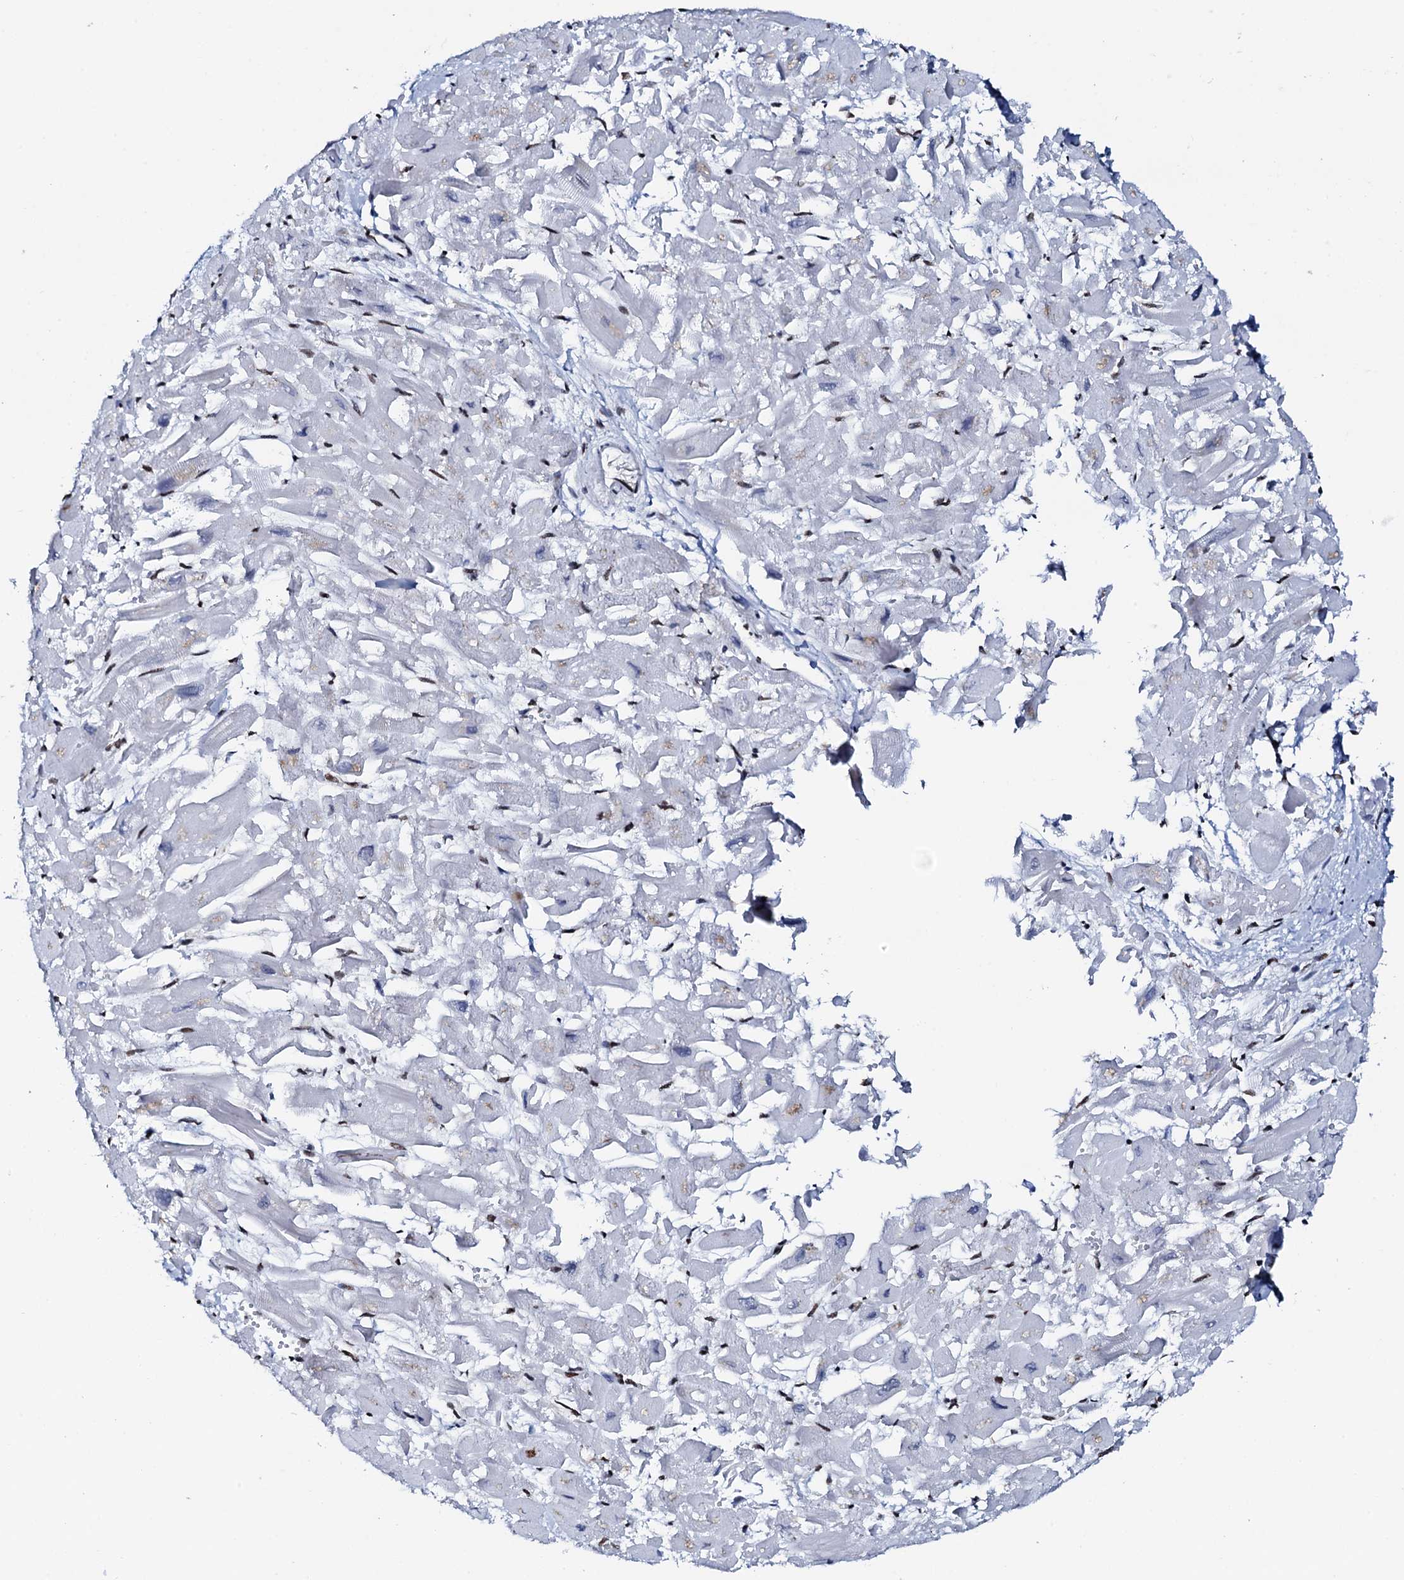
{"staining": {"intensity": "moderate", "quantity": "25%-75%", "location": "nuclear"}, "tissue": "heart muscle", "cell_type": "Cardiomyocytes", "image_type": "normal", "snomed": [{"axis": "morphology", "description": "Normal tissue, NOS"}, {"axis": "topography", "description": "Heart"}], "caption": "Immunohistochemistry histopathology image of benign heart muscle stained for a protein (brown), which reveals medium levels of moderate nuclear expression in approximately 25%-75% of cardiomyocytes.", "gene": "NKAPD1", "patient": {"sex": "male", "age": 54}}